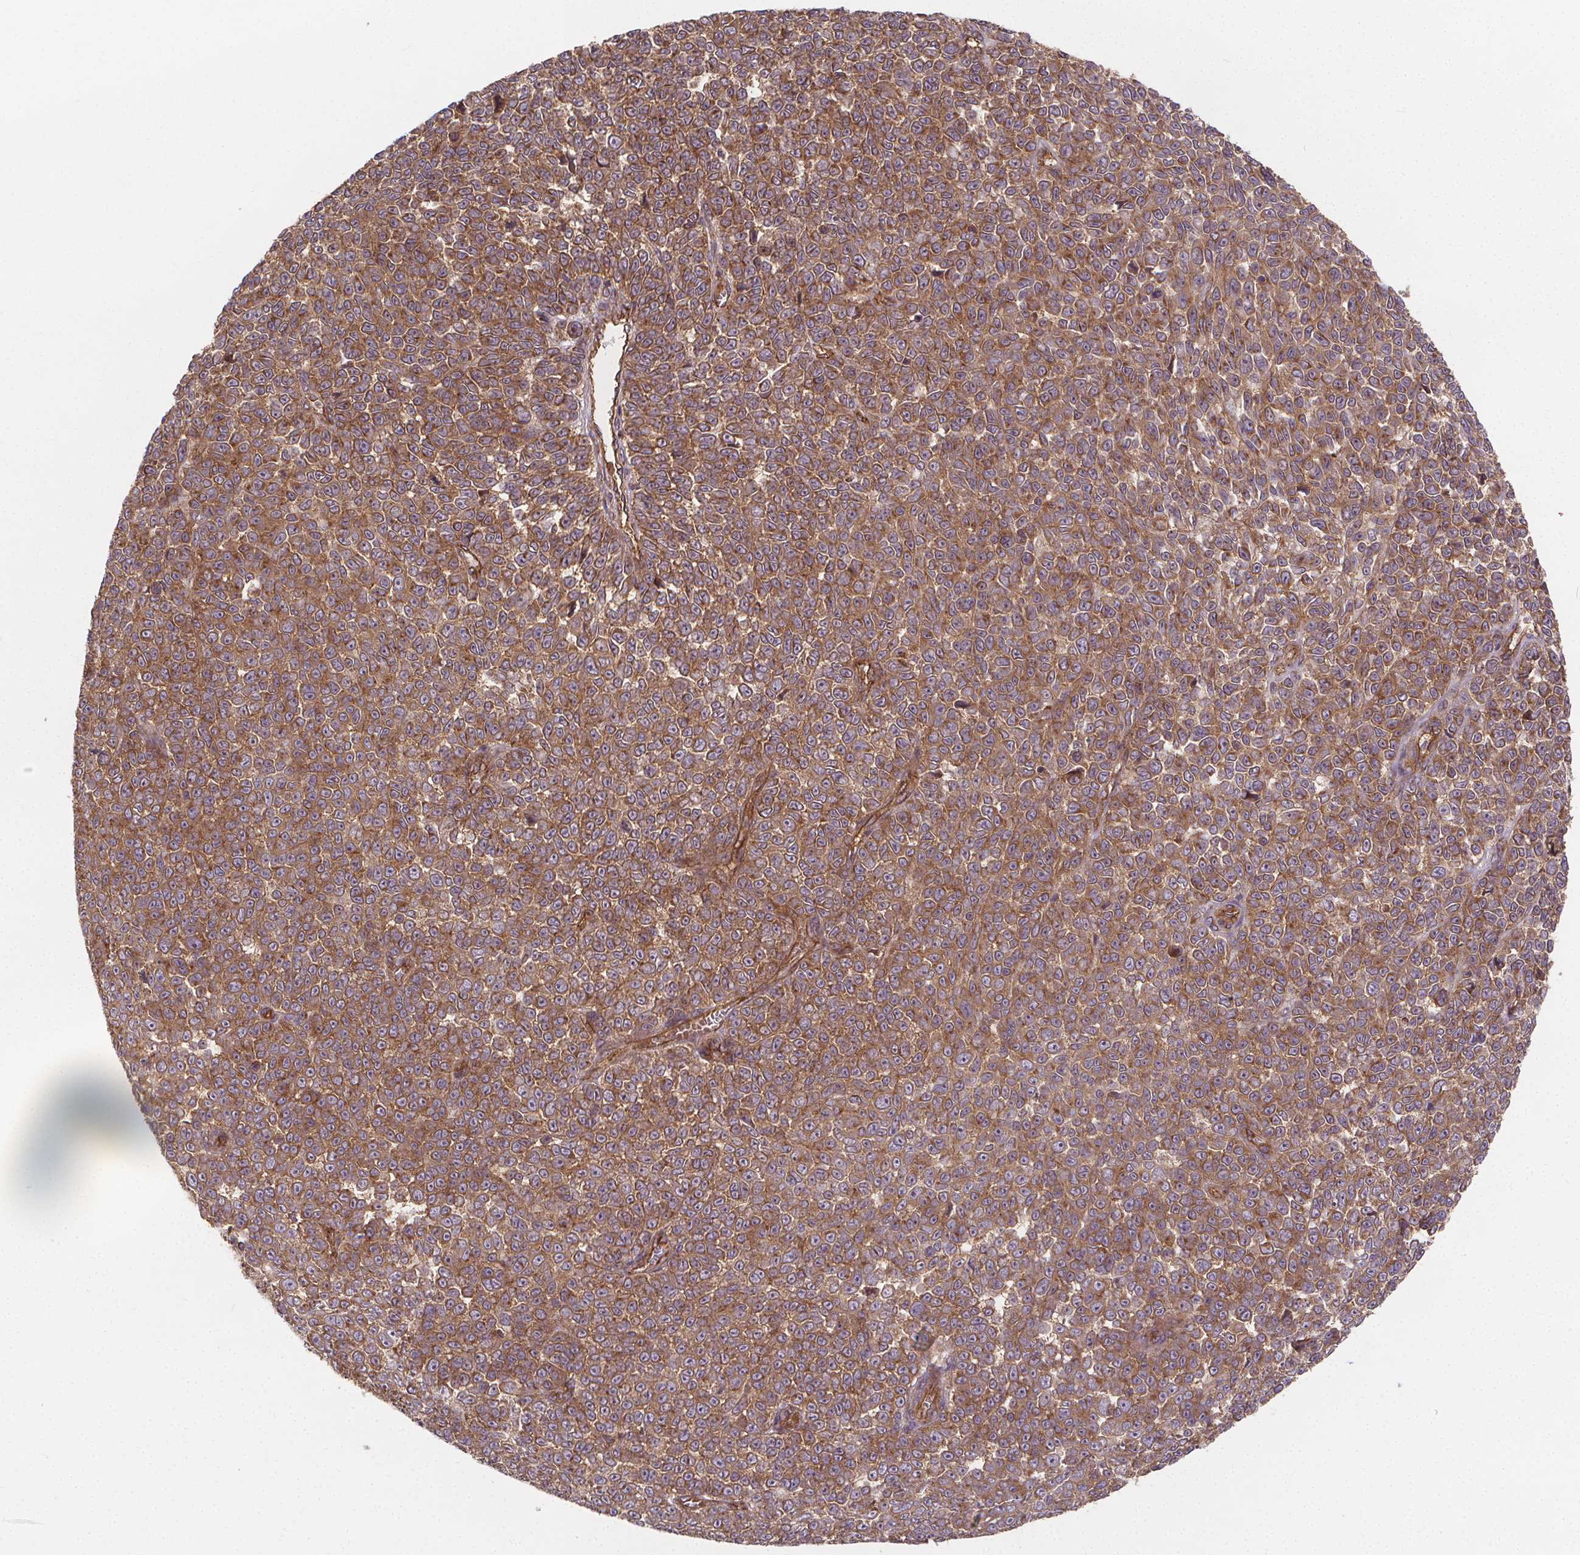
{"staining": {"intensity": "moderate", "quantity": ">75%", "location": "cytoplasmic/membranous"}, "tissue": "melanoma", "cell_type": "Tumor cells", "image_type": "cancer", "snomed": [{"axis": "morphology", "description": "Malignant melanoma, NOS"}, {"axis": "topography", "description": "Skin"}], "caption": "Immunohistochemistry (IHC) photomicrograph of neoplastic tissue: human melanoma stained using immunohistochemistry demonstrates medium levels of moderate protein expression localized specifically in the cytoplasmic/membranous of tumor cells, appearing as a cytoplasmic/membranous brown color.", "gene": "CLINT1", "patient": {"sex": "female", "age": 95}}